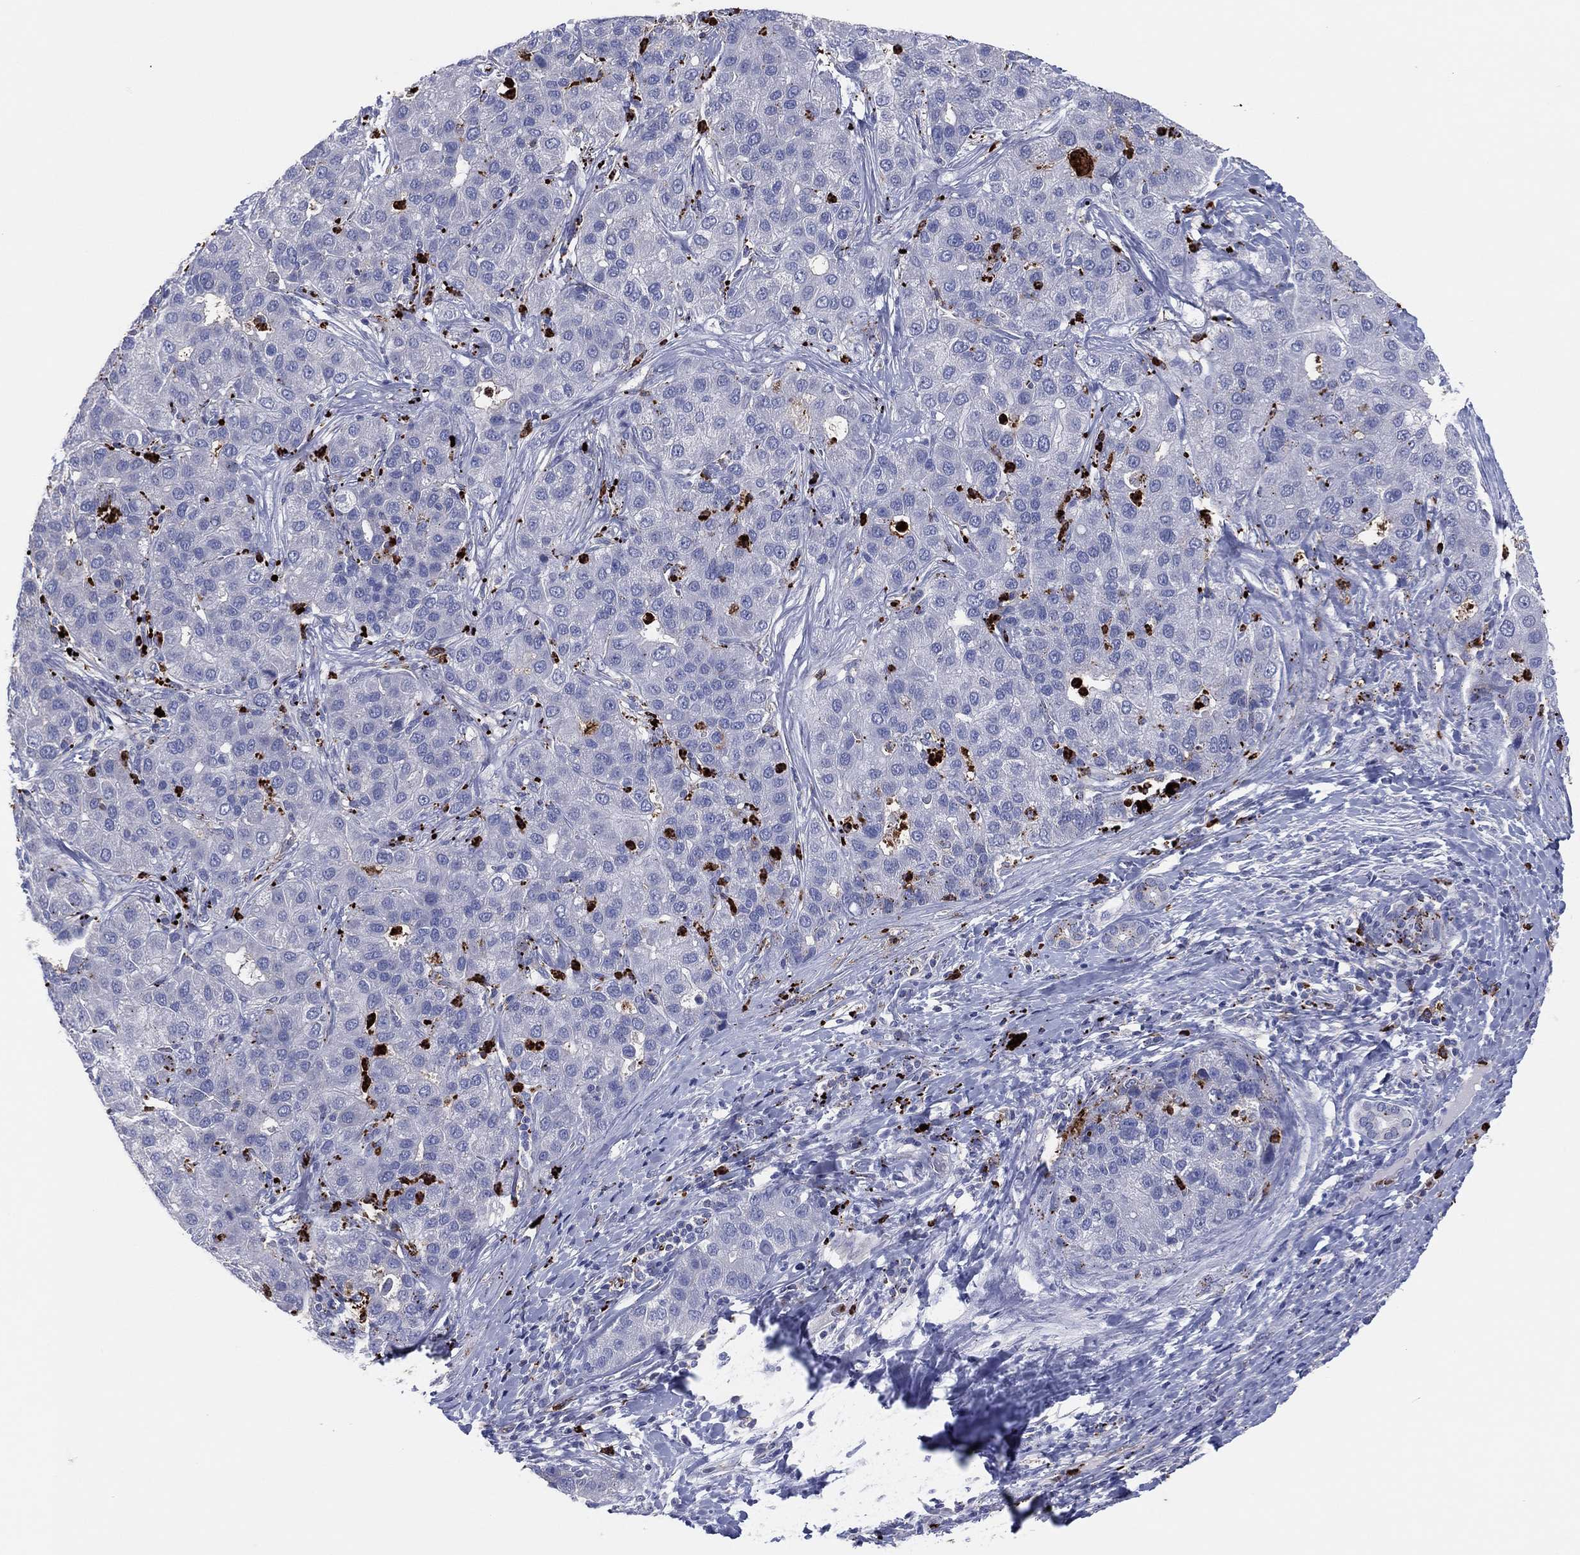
{"staining": {"intensity": "negative", "quantity": "none", "location": "none"}, "tissue": "liver cancer", "cell_type": "Tumor cells", "image_type": "cancer", "snomed": [{"axis": "morphology", "description": "Carcinoma, Hepatocellular, NOS"}, {"axis": "topography", "description": "Liver"}], "caption": "Histopathology image shows no protein expression in tumor cells of hepatocellular carcinoma (liver) tissue. Nuclei are stained in blue.", "gene": "PLAC8", "patient": {"sex": "male", "age": 65}}